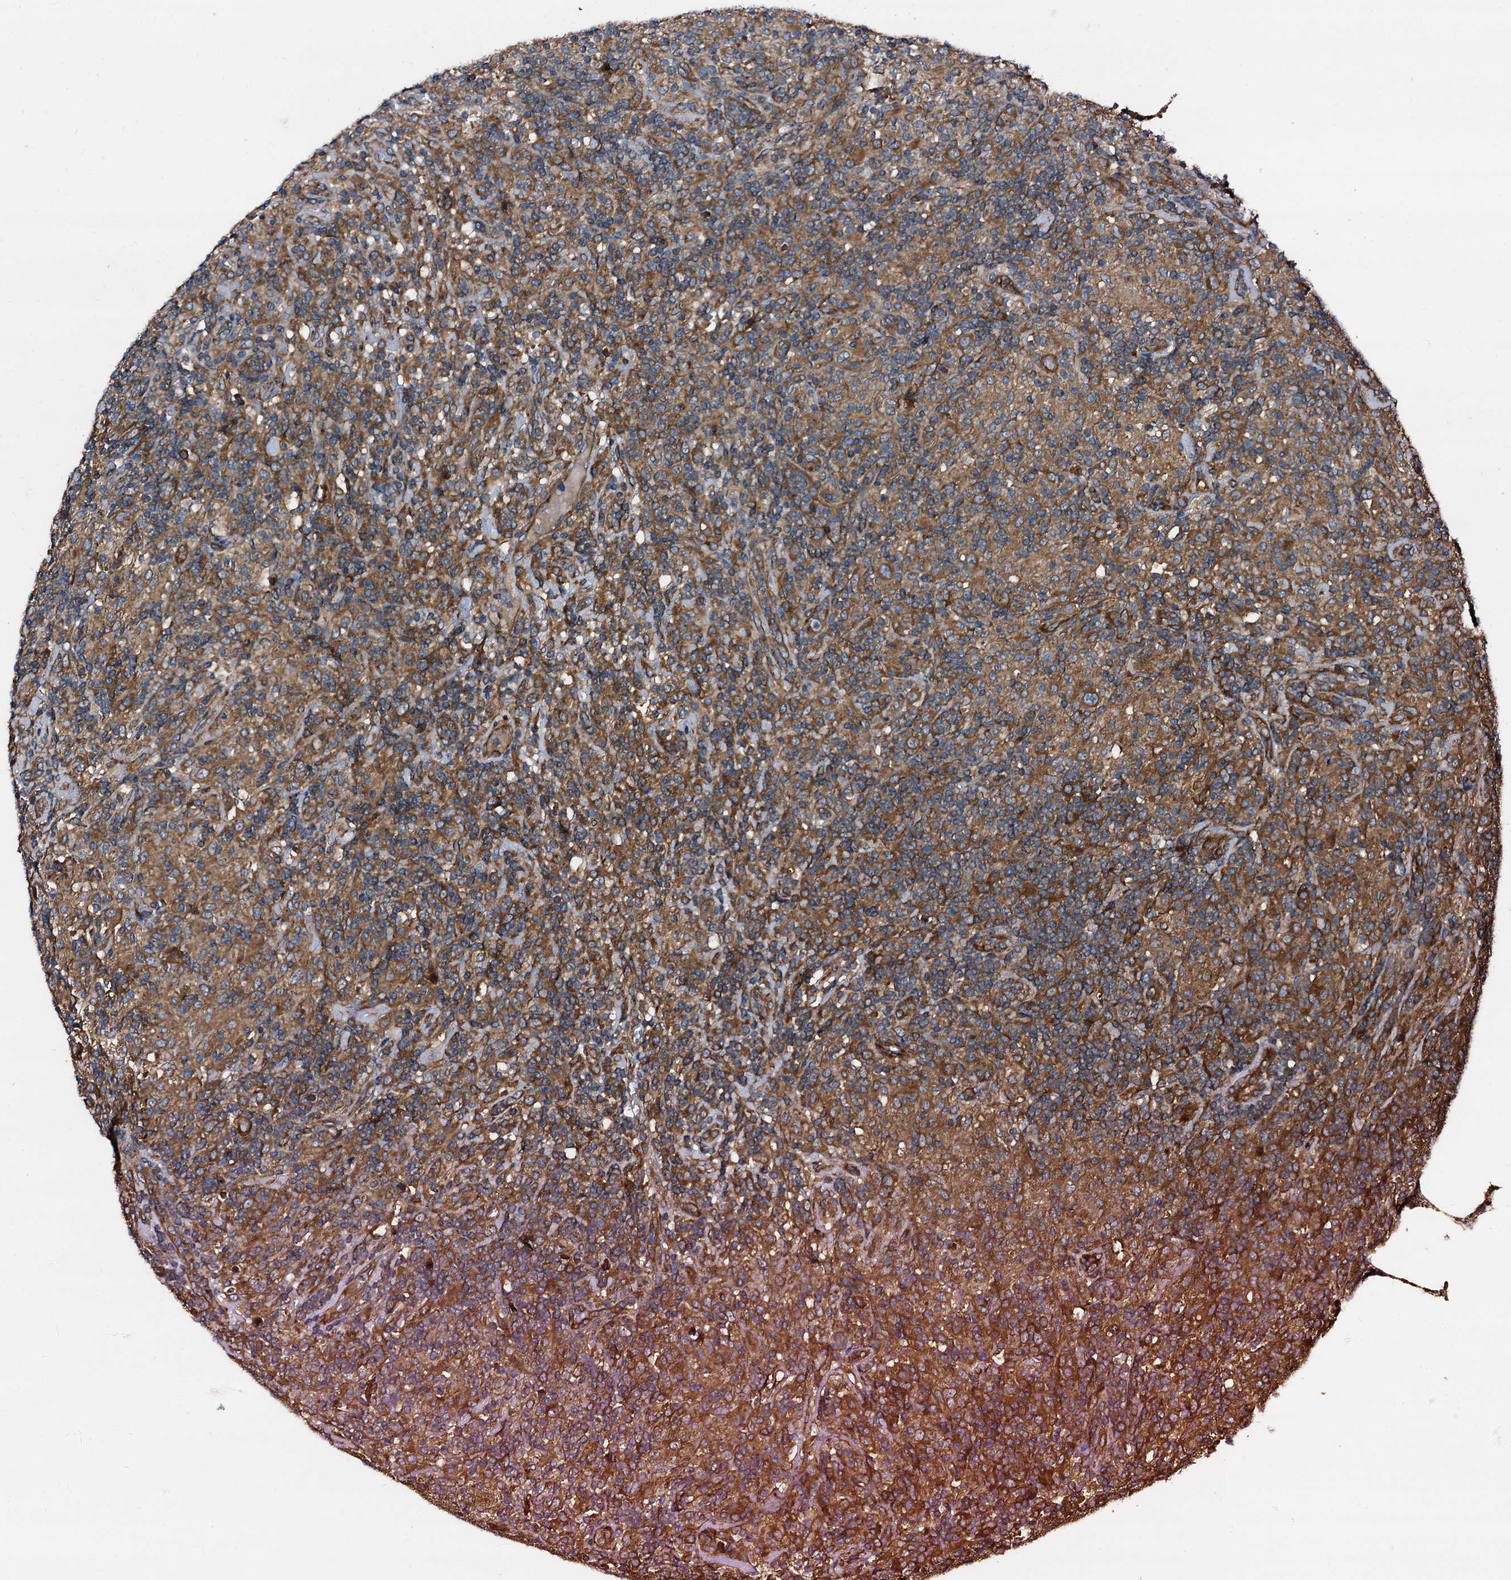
{"staining": {"intensity": "moderate", "quantity": ">75%", "location": "cytoplasmic/membranous"}, "tissue": "lymphoma", "cell_type": "Tumor cells", "image_type": "cancer", "snomed": [{"axis": "morphology", "description": "Hodgkin's disease, NOS"}, {"axis": "topography", "description": "Lymph node"}], "caption": "Immunohistochemistry (IHC) of human Hodgkin's disease reveals medium levels of moderate cytoplasmic/membranous staining in approximately >75% of tumor cells.", "gene": "PEX5", "patient": {"sex": "male", "age": 70}}